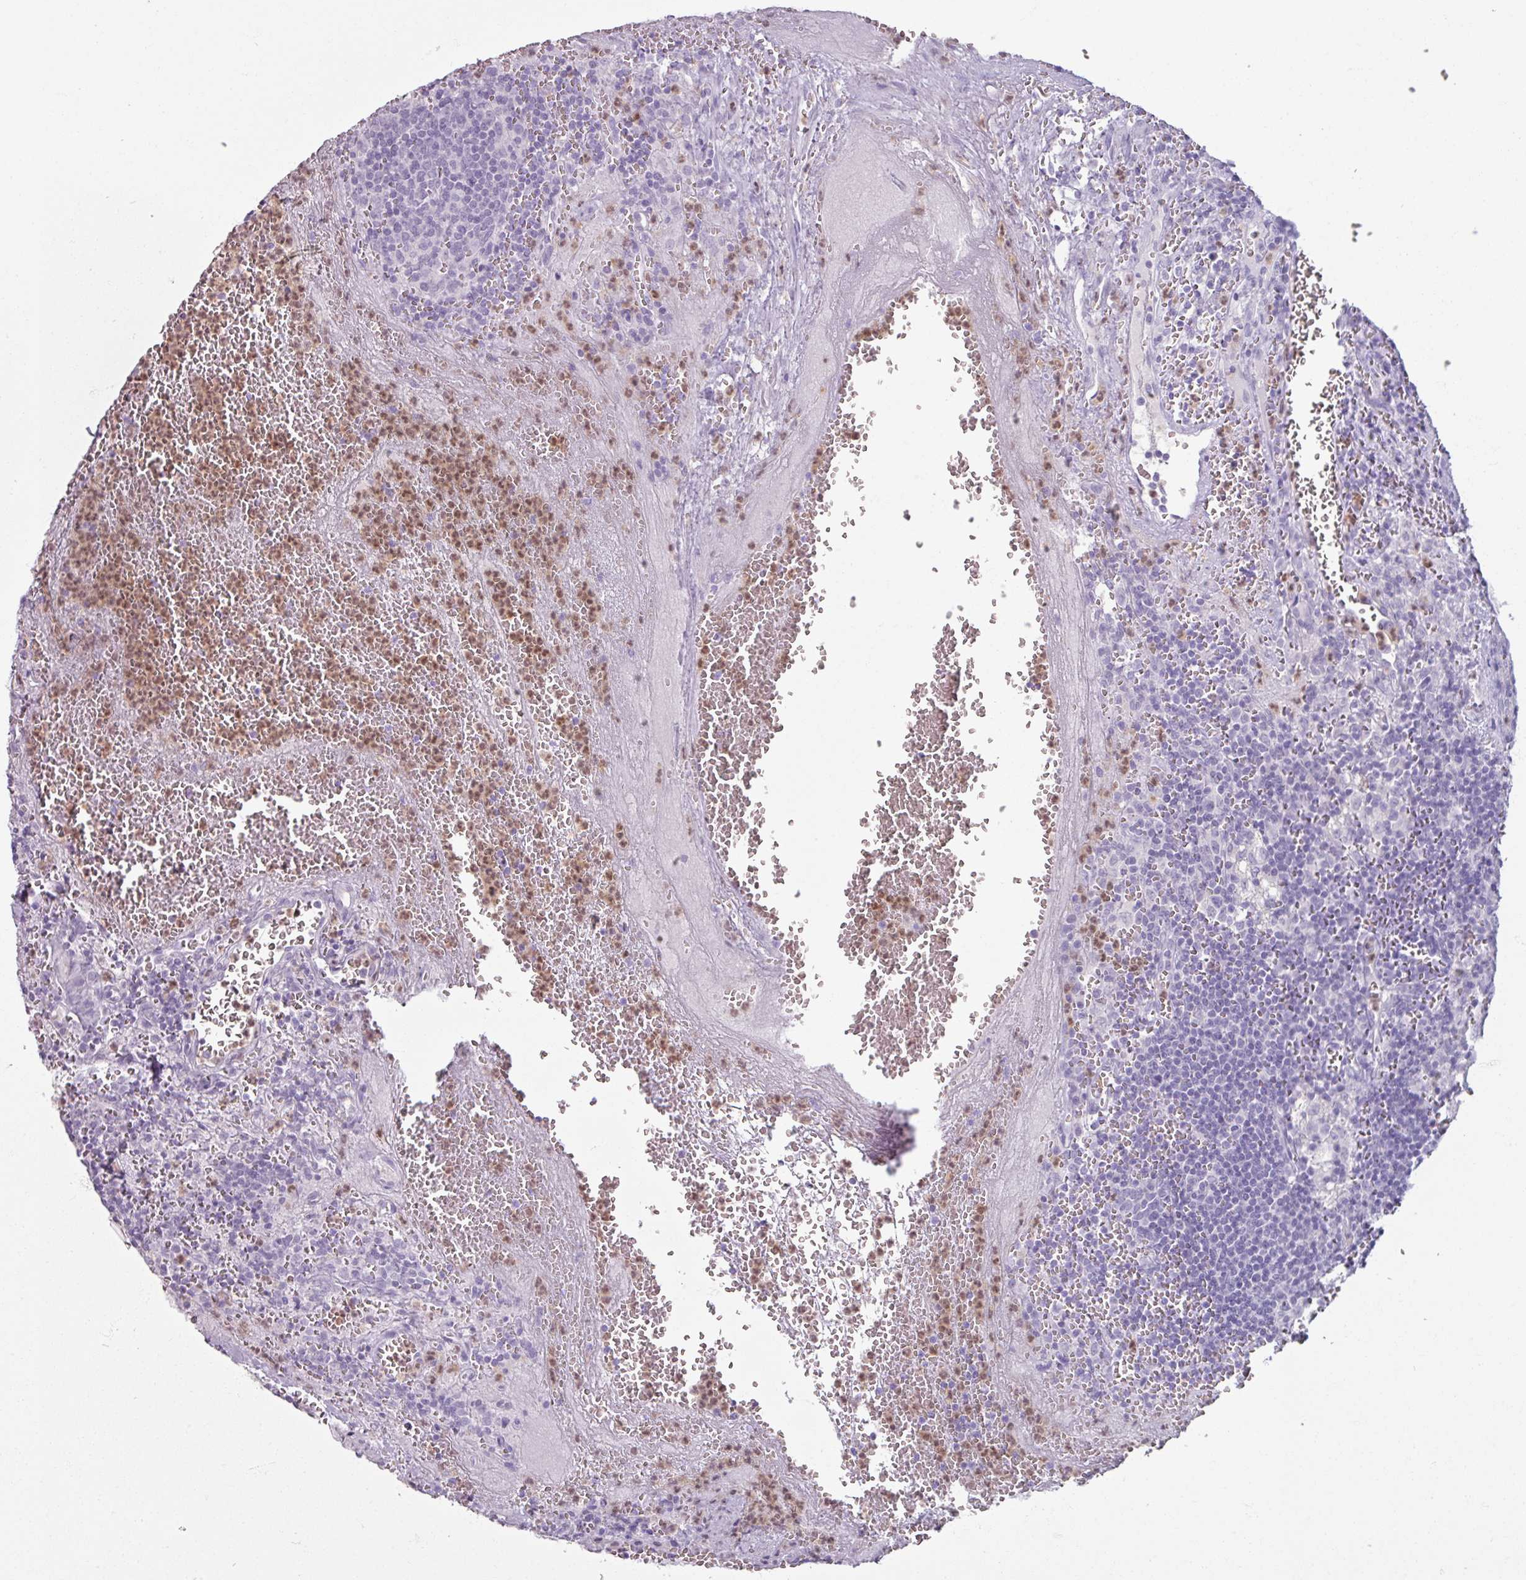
{"staining": {"intensity": "negative", "quantity": "none", "location": "none"}, "tissue": "lymph node", "cell_type": "Germinal center cells", "image_type": "normal", "snomed": [{"axis": "morphology", "description": "Normal tissue, NOS"}, {"axis": "topography", "description": "Lymph node"}], "caption": "Germinal center cells show no significant protein positivity in normal lymph node. Nuclei are stained in blue.", "gene": "ARG1", "patient": {"sex": "male", "age": 50}}